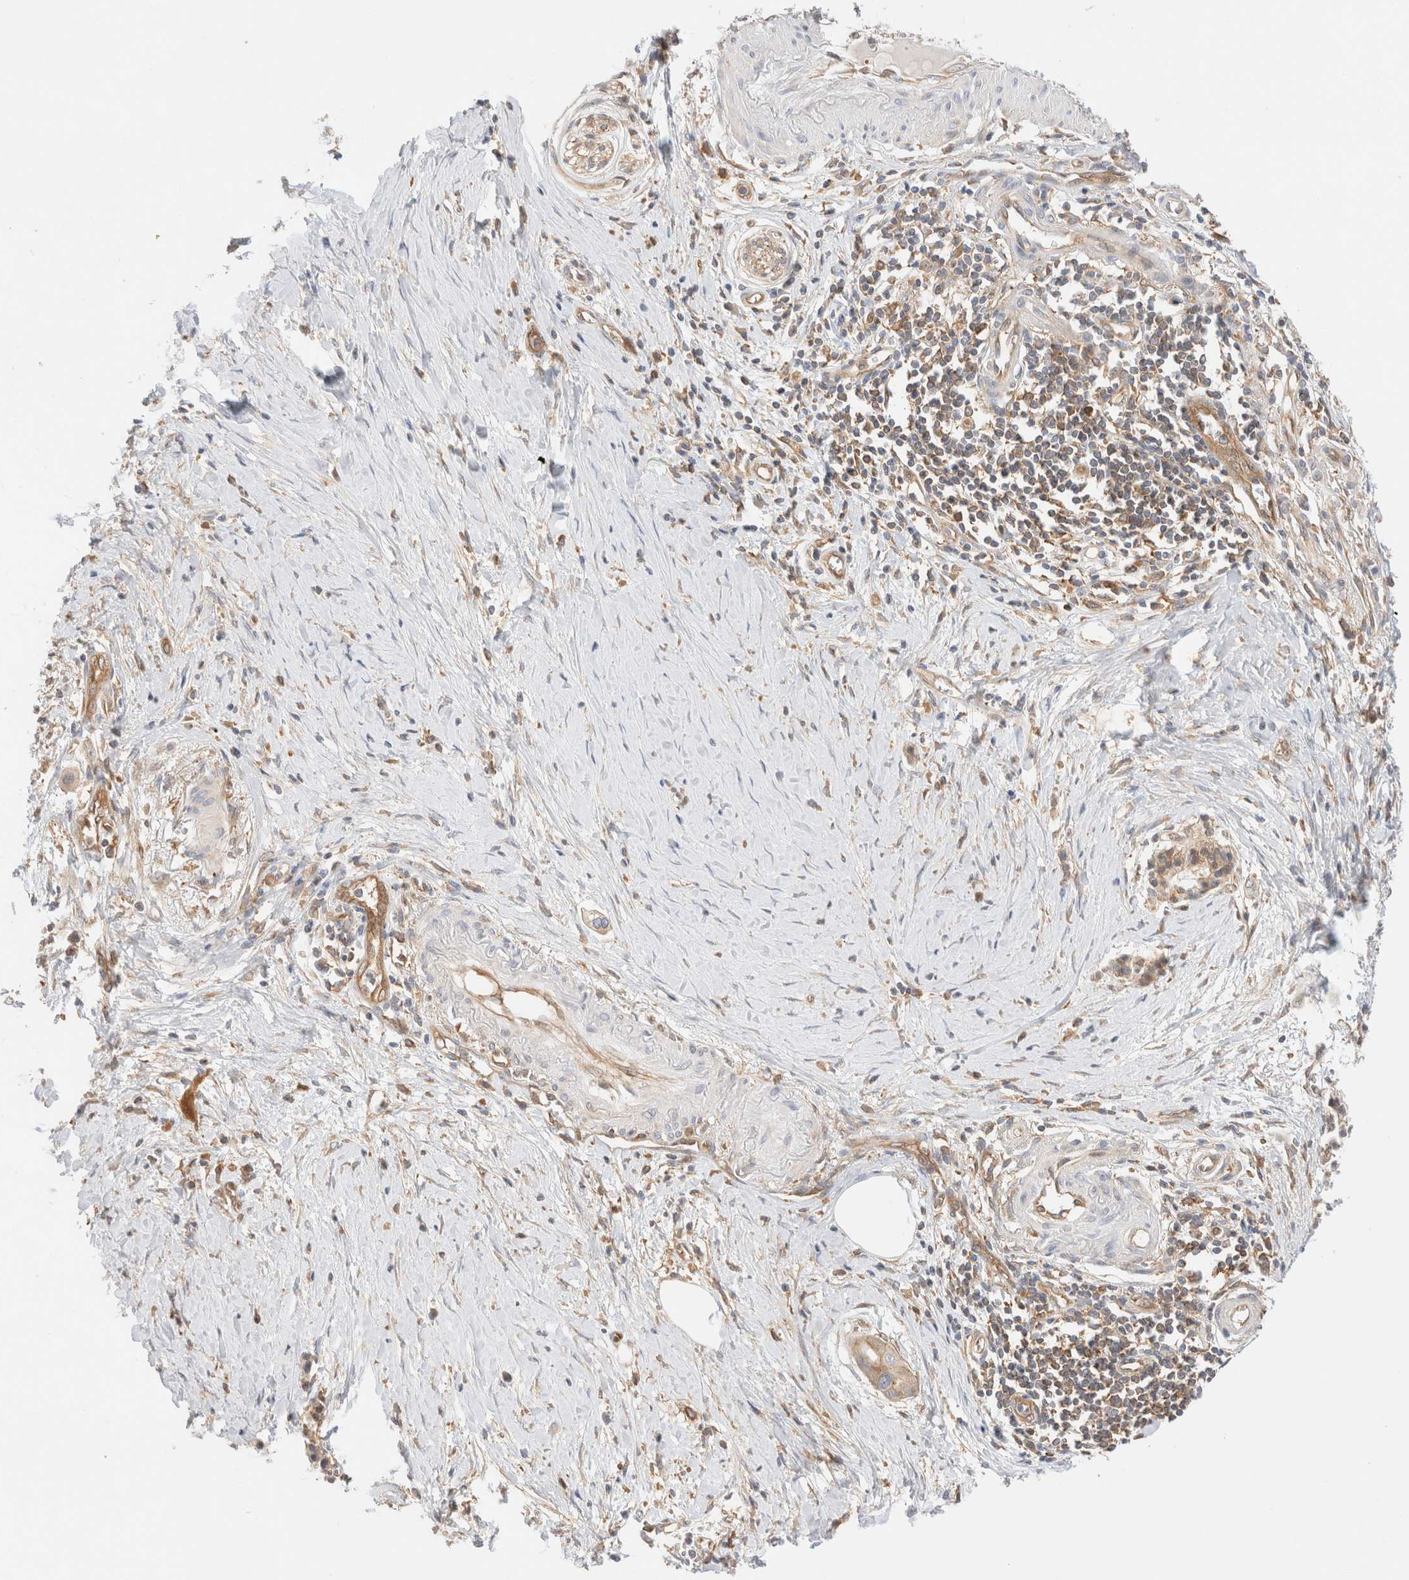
{"staining": {"intensity": "weak", "quantity": ">75%", "location": "cytoplasmic/membranous"}, "tissue": "pancreatic cancer", "cell_type": "Tumor cells", "image_type": "cancer", "snomed": [{"axis": "morphology", "description": "Adenocarcinoma, NOS"}, {"axis": "topography", "description": "Pancreas"}], "caption": "This is an image of immunohistochemistry (IHC) staining of pancreatic cancer (adenocarcinoma), which shows weak positivity in the cytoplasmic/membranous of tumor cells.", "gene": "RABEP1", "patient": {"sex": "male", "age": 59}}